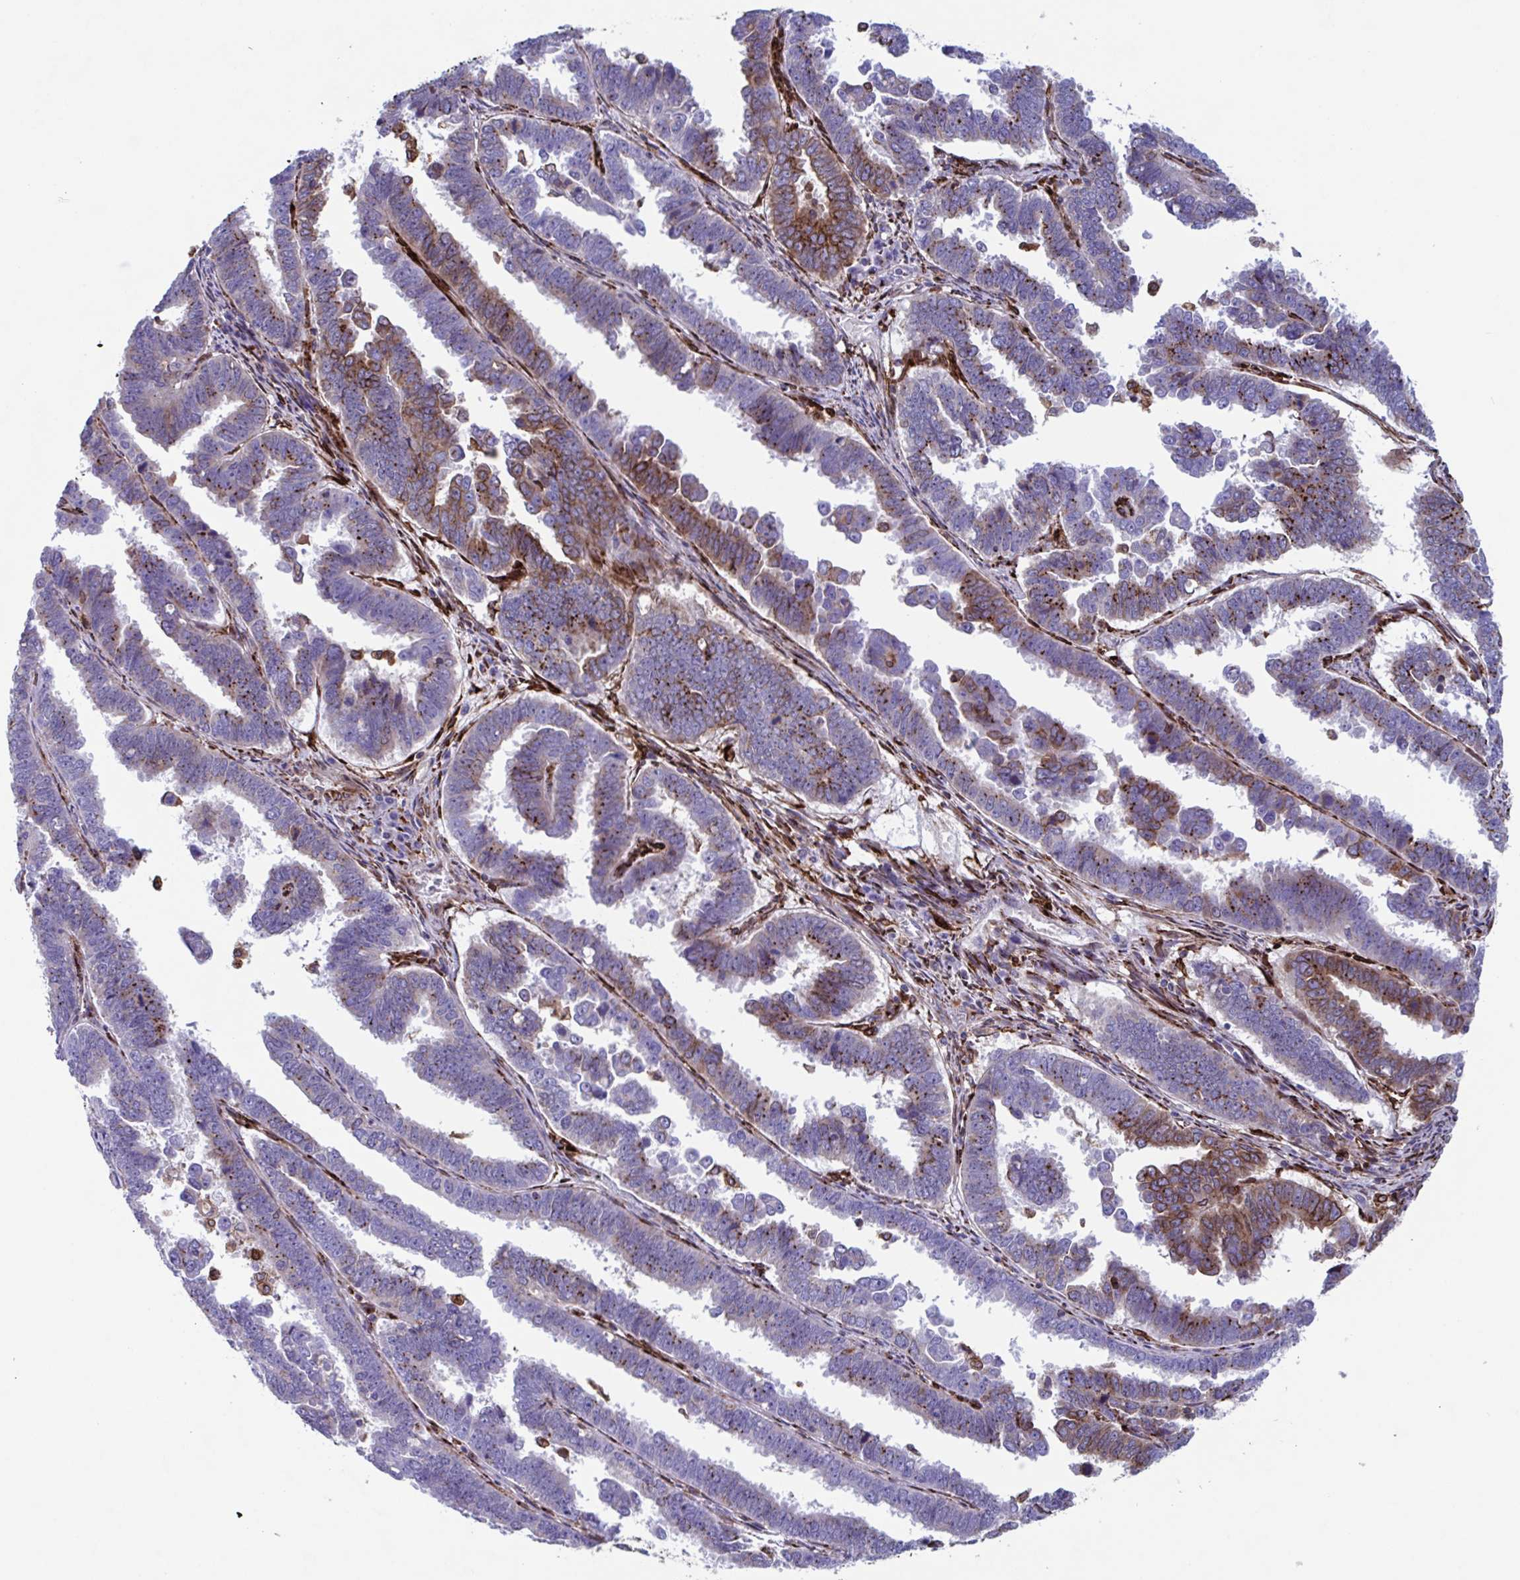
{"staining": {"intensity": "moderate", "quantity": "<25%", "location": "cytoplasmic/membranous"}, "tissue": "endometrial cancer", "cell_type": "Tumor cells", "image_type": "cancer", "snomed": [{"axis": "morphology", "description": "Adenocarcinoma, NOS"}, {"axis": "topography", "description": "Endometrium"}], "caption": "Protein expression by immunohistochemistry (IHC) shows moderate cytoplasmic/membranous staining in about <25% of tumor cells in endometrial cancer. (DAB (3,3'-diaminobenzidine) = brown stain, brightfield microscopy at high magnification).", "gene": "RFK", "patient": {"sex": "female", "age": 75}}